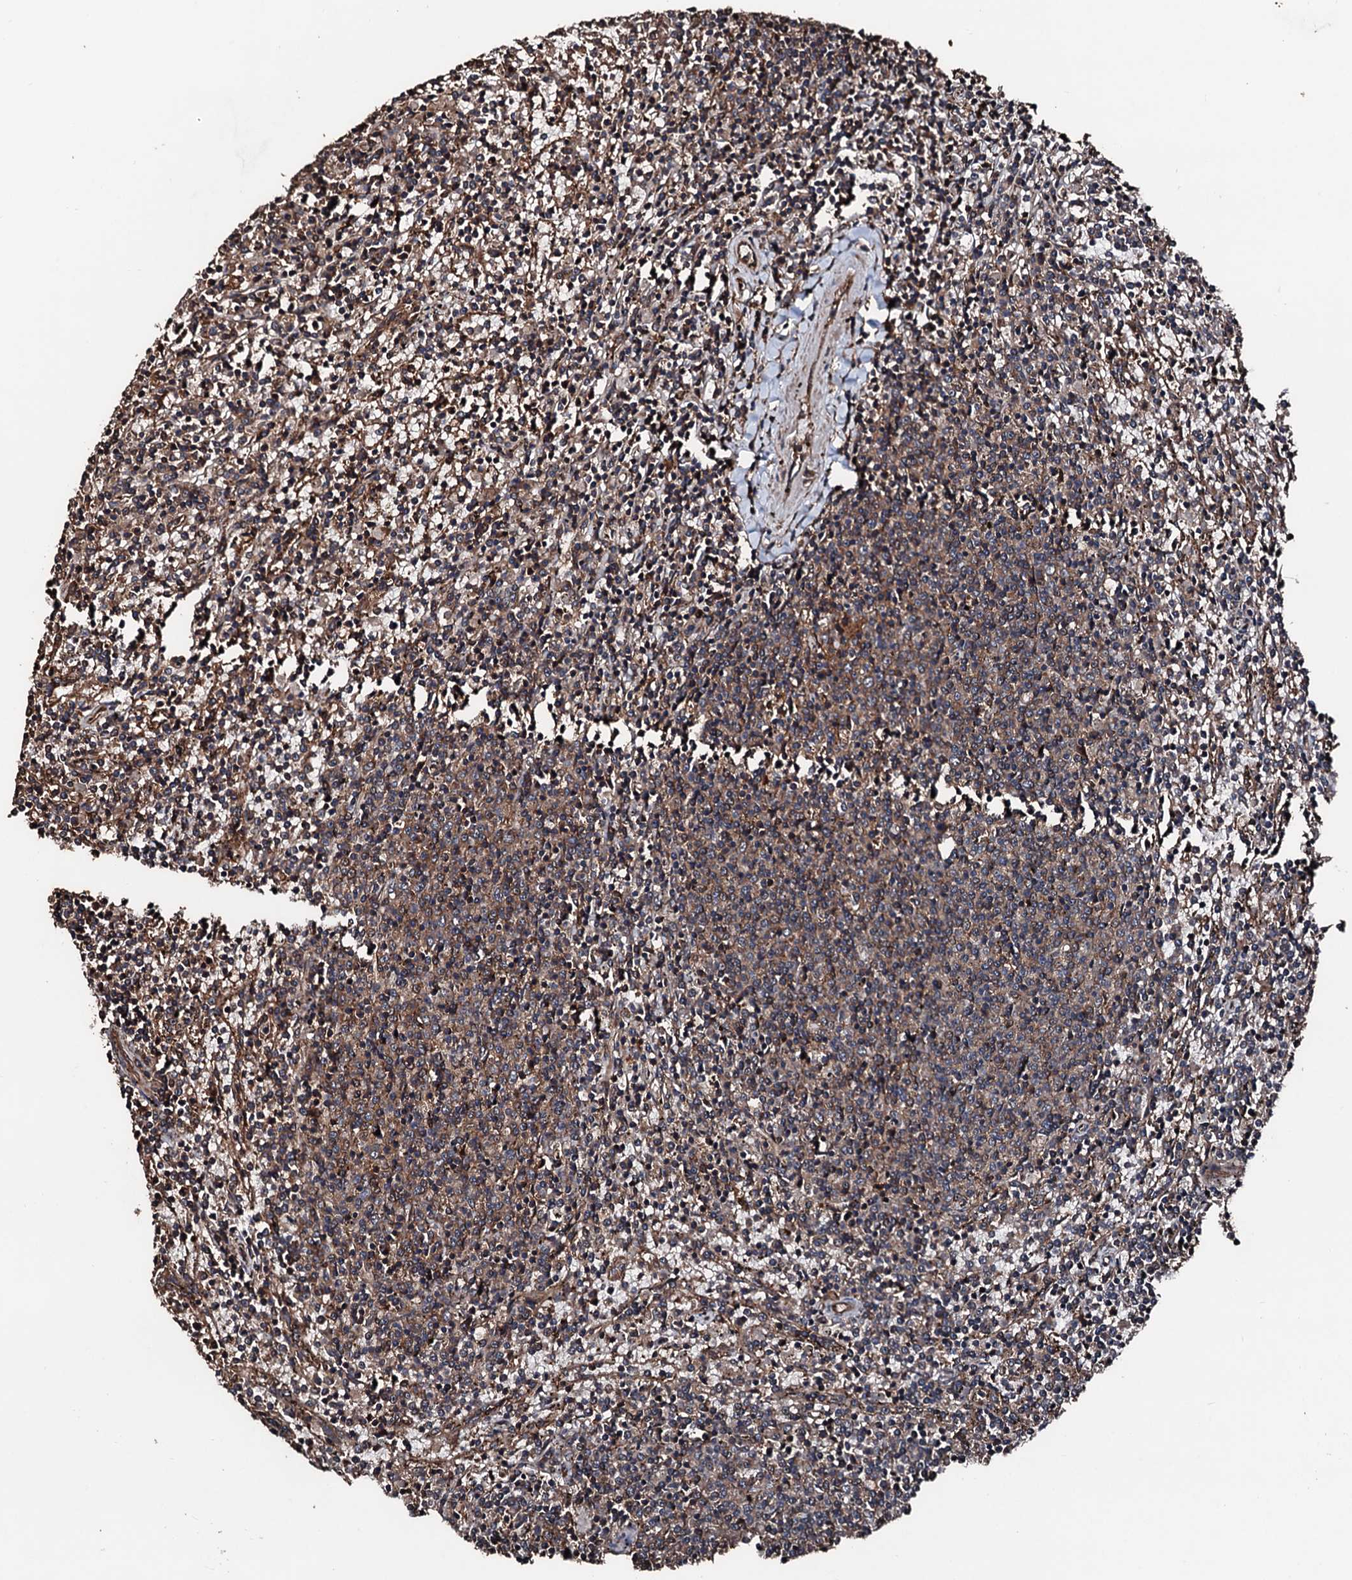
{"staining": {"intensity": "moderate", "quantity": ">75%", "location": "cytoplasmic/membranous"}, "tissue": "lymphoma", "cell_type": "Tumor cells", "image_type": "cancer", "snomed": [{"axis": "morphology", "description": "Malignant lymphoma, non-Hodgkin's type, Low grade"}, {"axis": "topography", "description": "Spleen"}], "caption": "High-magnification brightfield microscopy of lymphoma stained with DAB (brown) and counterstained with hematoxylin (blue). tumor cells exhibit moderate cytoplasmic/membranous expression is identified in approximately>75% of cells.", "gene": "KIF18A", "patient": {"sex": "female", "age": 50}}